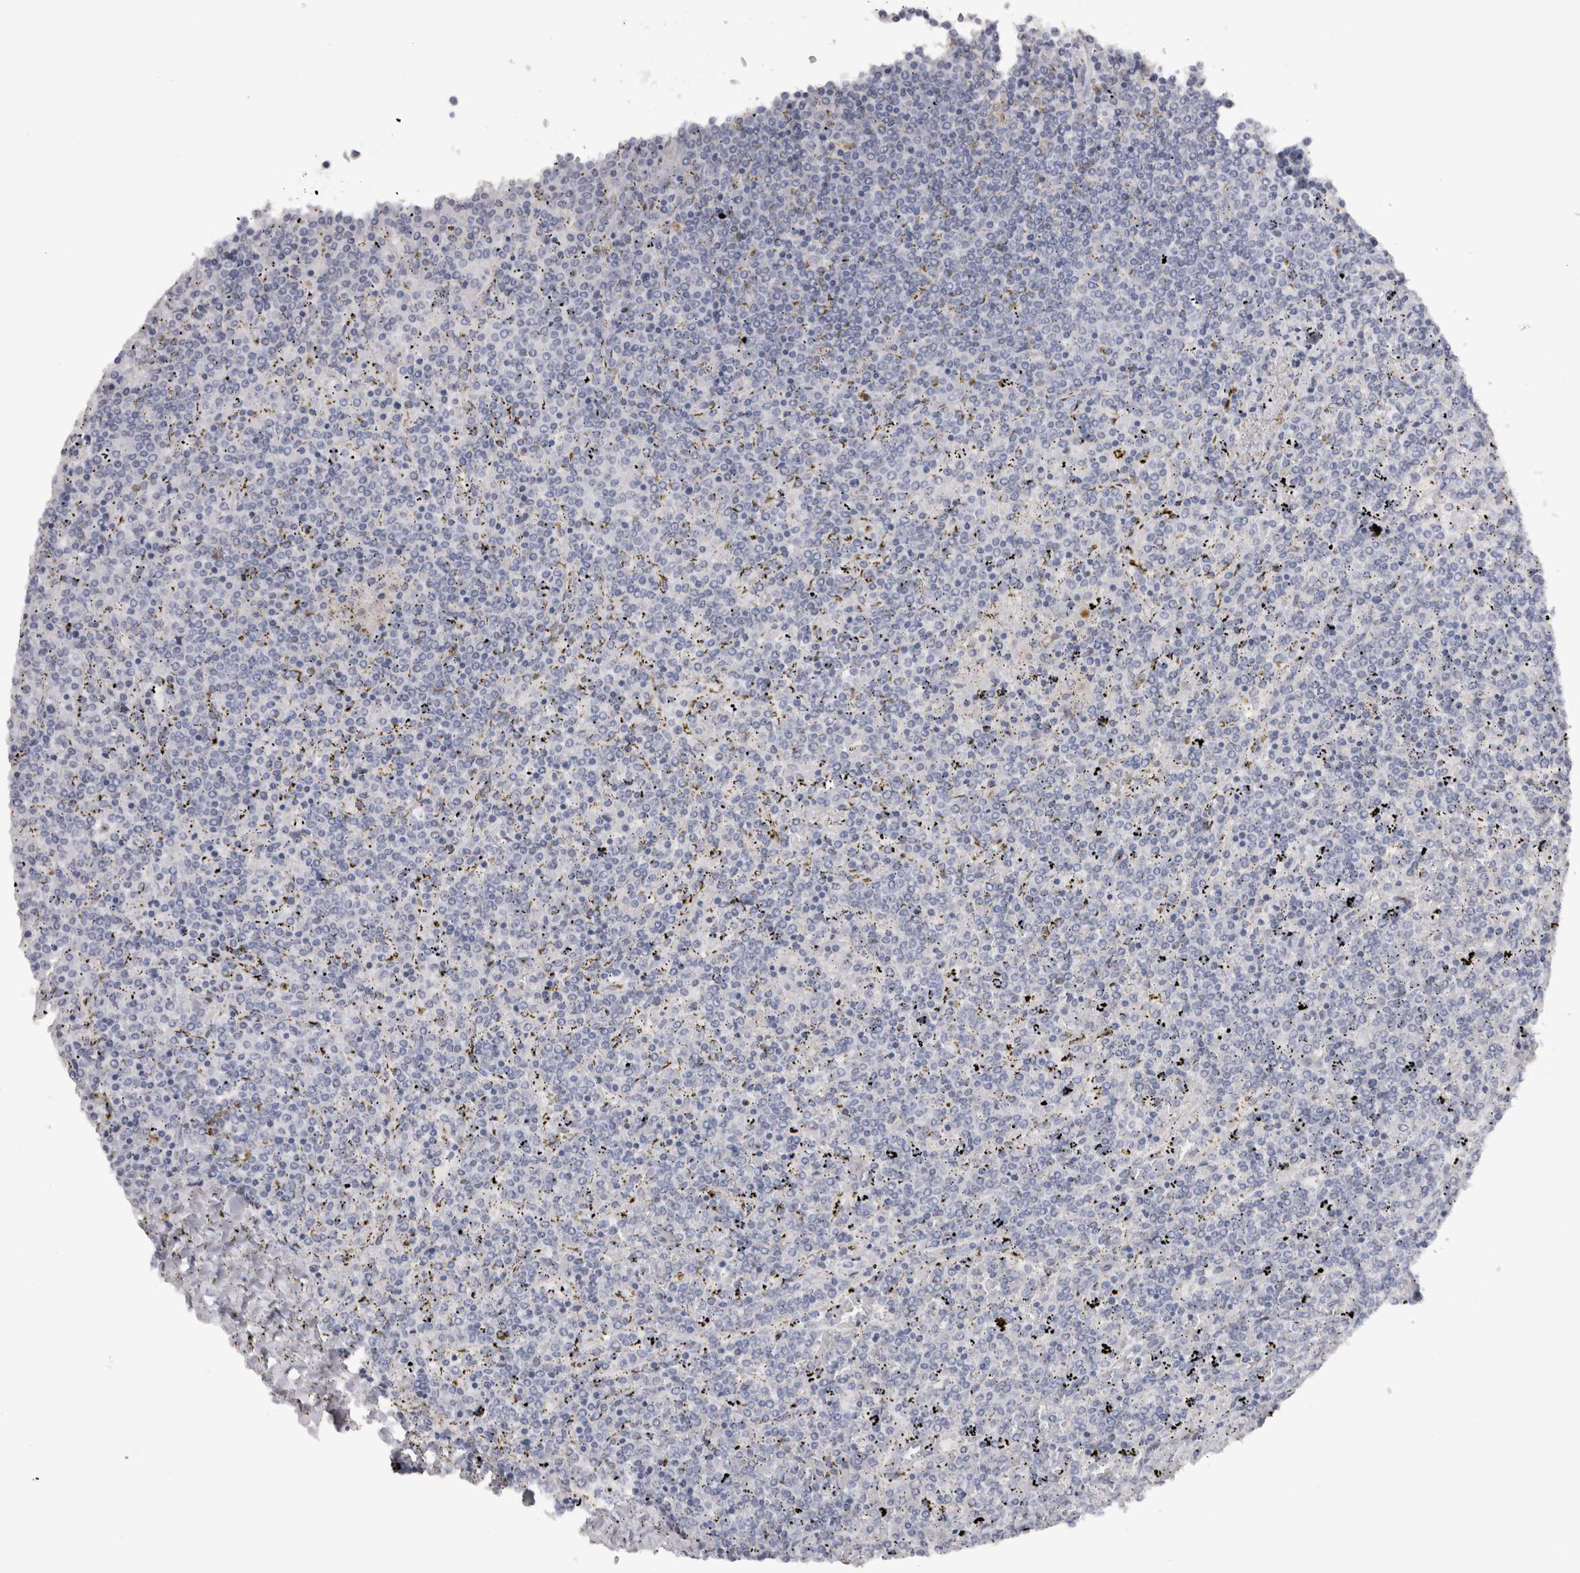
{"staining": {"intensity": "negative", "quantity": "none", "location": "none"}, "tissue": "lymphoma", "cell_type": "Tumor cells", "image_type": "cancer", "snomed": [{"axis": "morphology", "description": "Malignant lymphoma, non-Hodgkin's type, Low grade"}, {"axis": "topography", "description": "Spleen"}], "caption": "IHC image of neoplastic tissue: low-grade malignant lymphoma, non-Hodgkin's type stained with DAB (3,3'-diaminobenzidine) shows no significant protein expression in tumor cells.", "gene": "CDH17", "patient": {"sex": "female", "age": 19}}